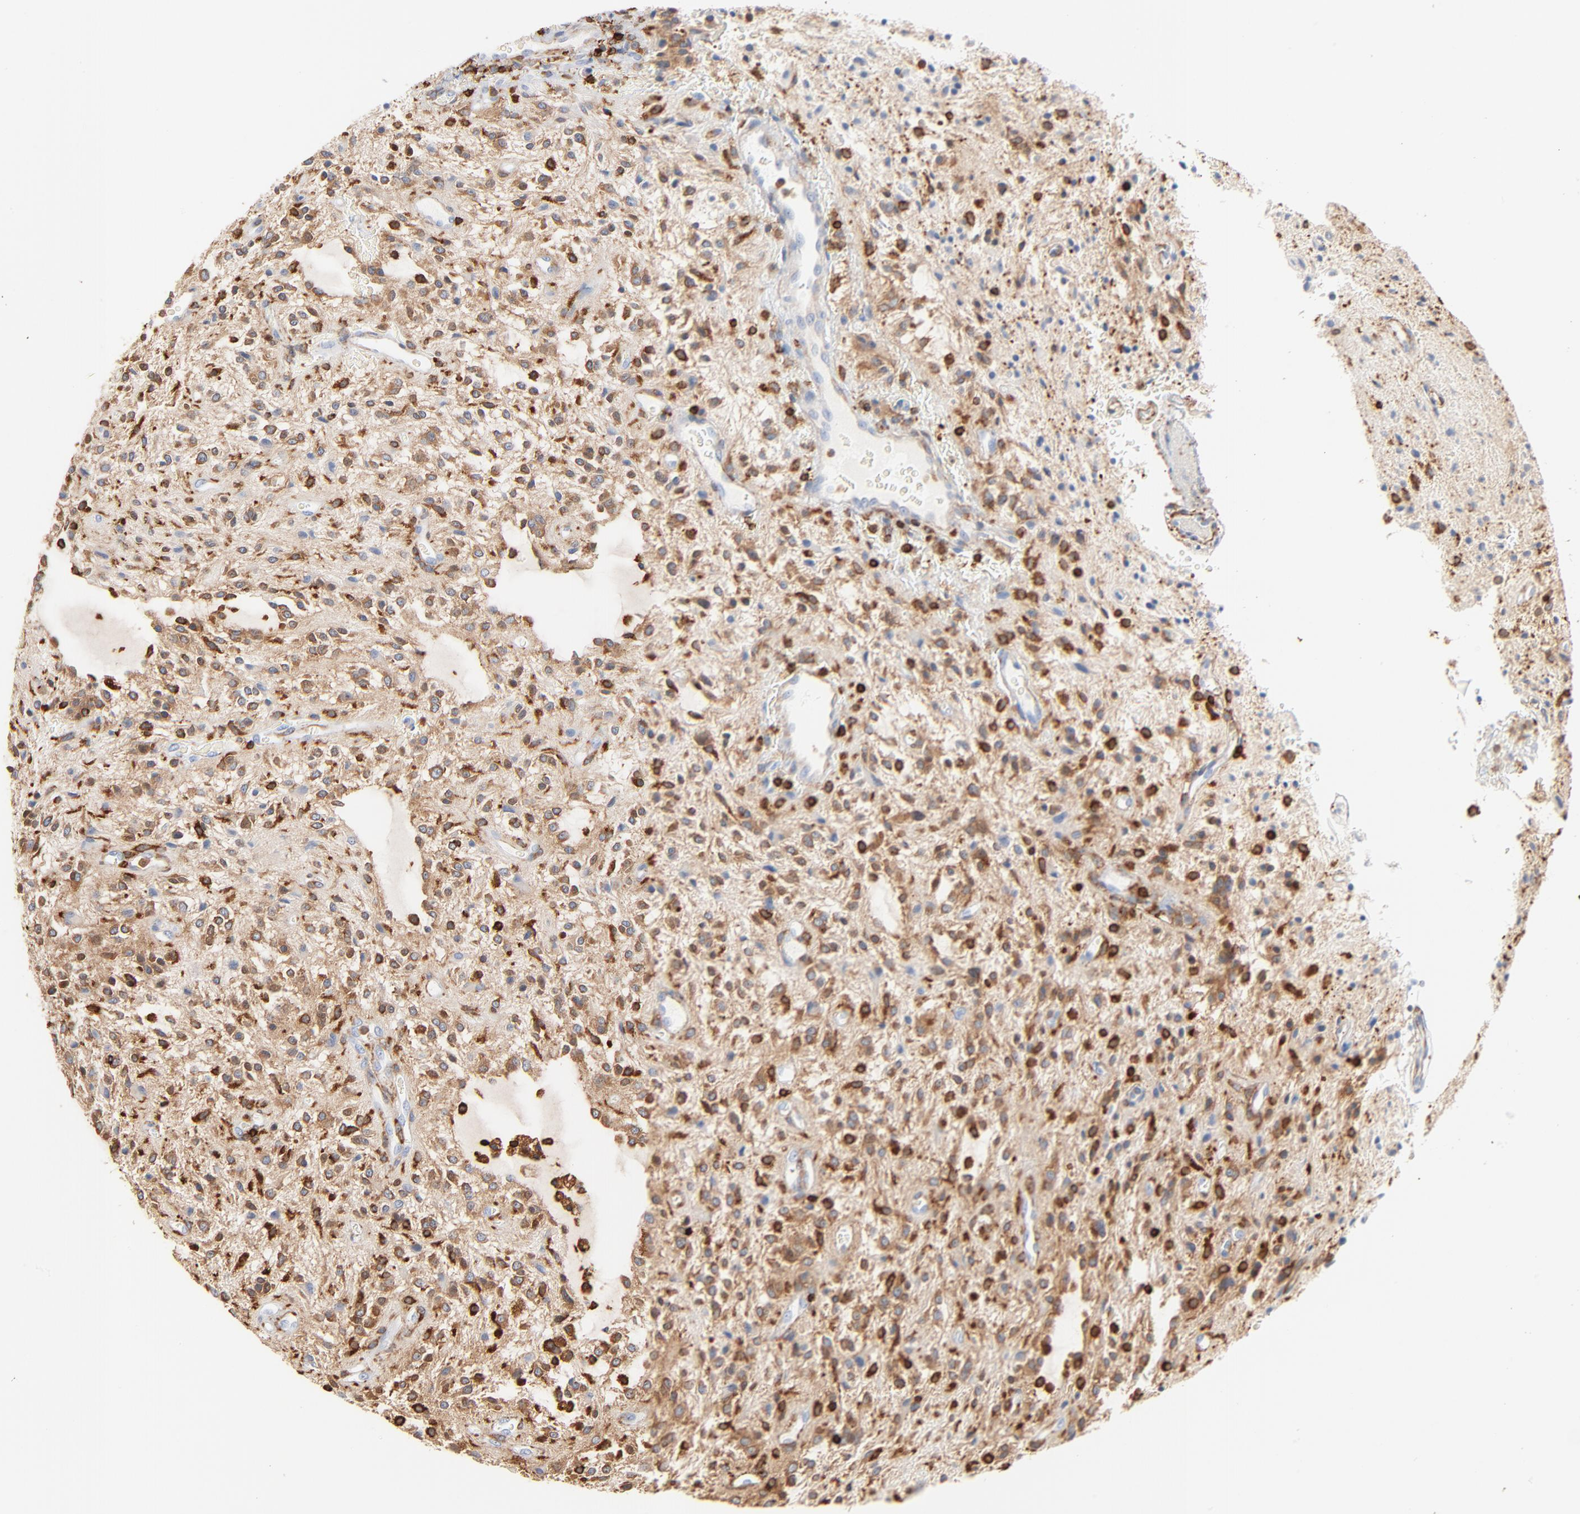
{"staining": {"intensity": "moderate", "quantity": "25%-75%", "location": "cytoplasmic/membranous"}, "tissue": "glioma", "cell_type": "Tumor cells", "image_type": "cancer", "snomed": [{"axis": "morphology", "description": "Glioma, malignant, NOS"}, {"axis": "topography", "description": "Cerebellum"}], "caption": "Glioma tissue exhibits moderate cytoplasmic/membranous expression in approximately 25%-75% of tumor cells, visualized by immunohistochemistry.", "gene": "SH3KBP1", "patient": {"sex": "female", "age": 10}}